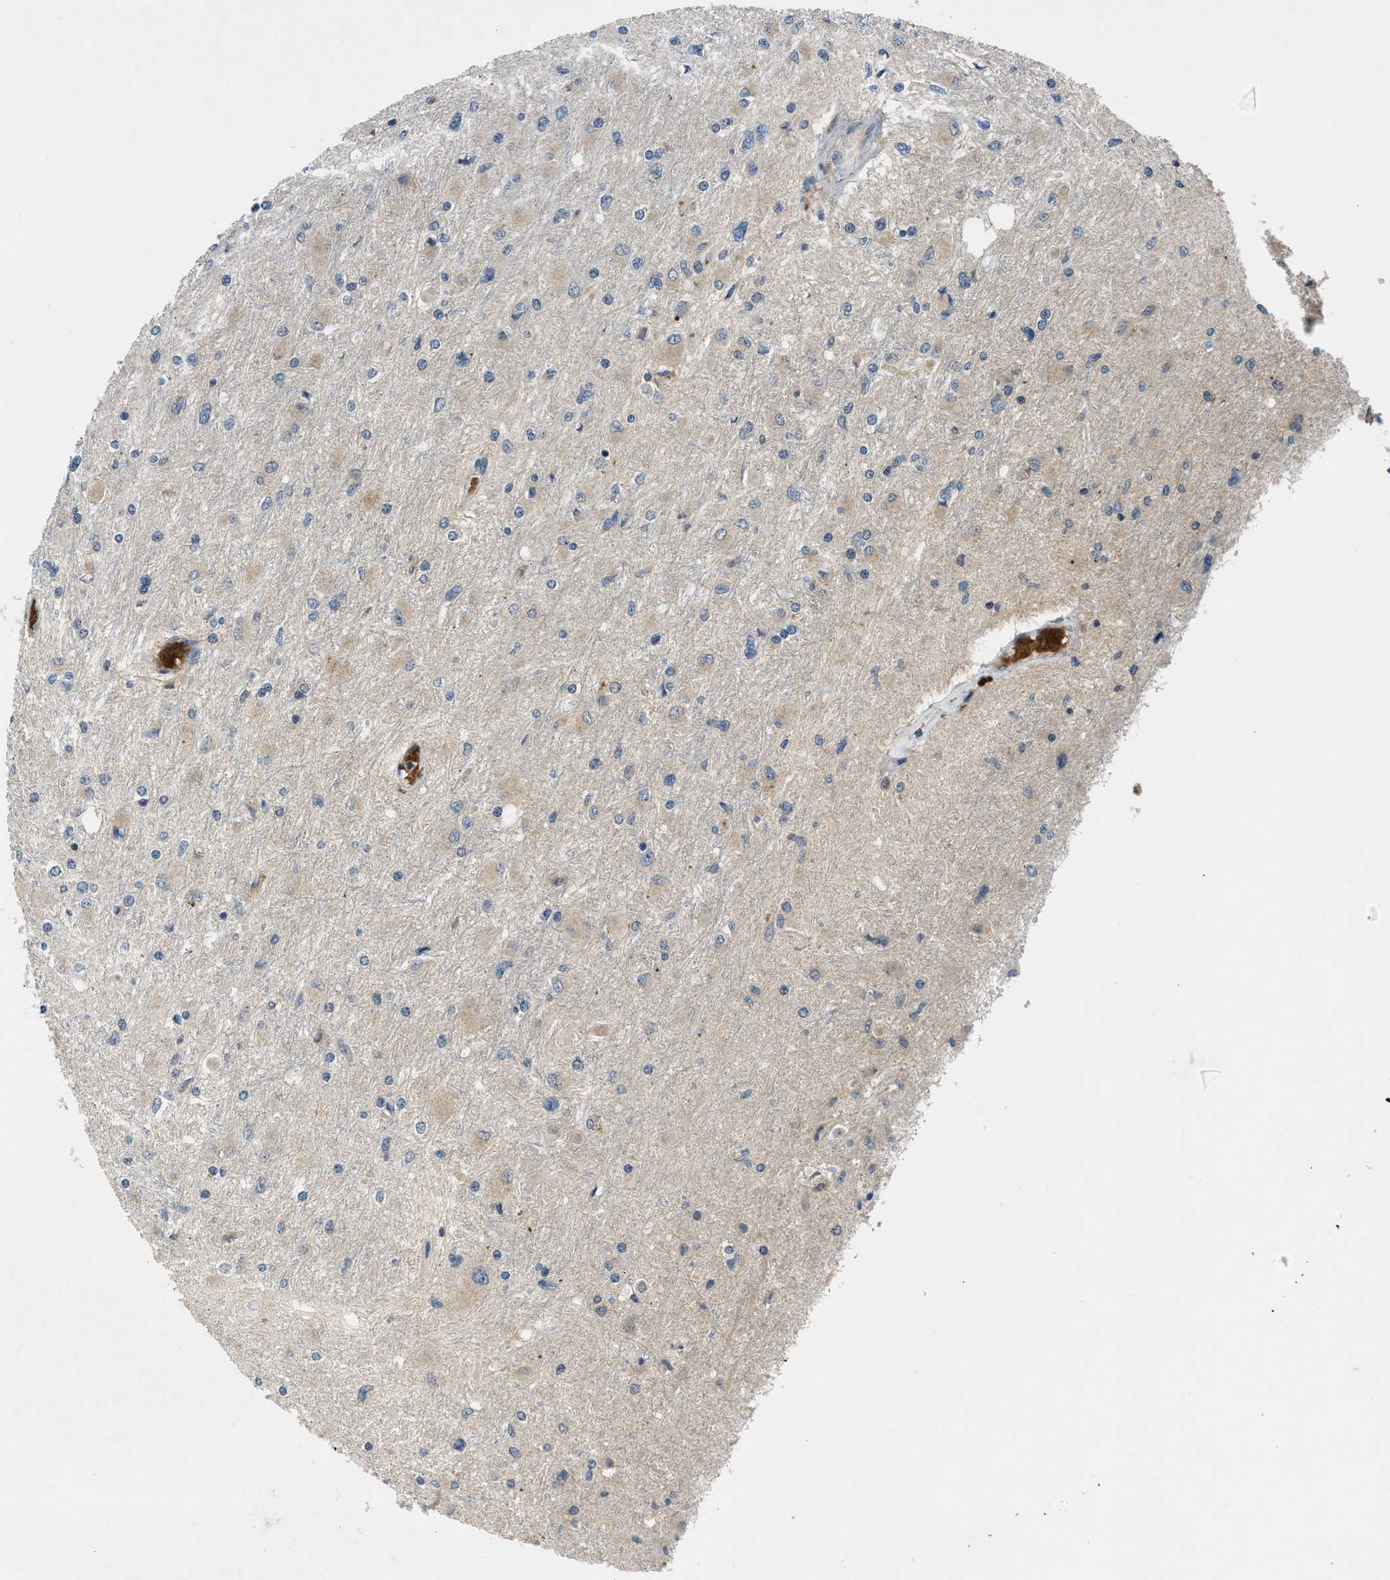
{"staining": {"intensity": "weak", "quantity": "<25%", "location": "cytoplasmic/membranous"}, "tissue": "glioma", "cell_type": "Tumor cells", "image_type": "cancer", "snomed": [{"axis": "morphology", "description": "Glioma, malignant, High grade"}, {"axis": "topography", "description": "Cerebral cortex"}], "caption": "Tumor cells show no significant protein staining in high-grade glioma (malignant).", "gene": "PDE7A", "patient": {"sex": "female", "age": 36}}